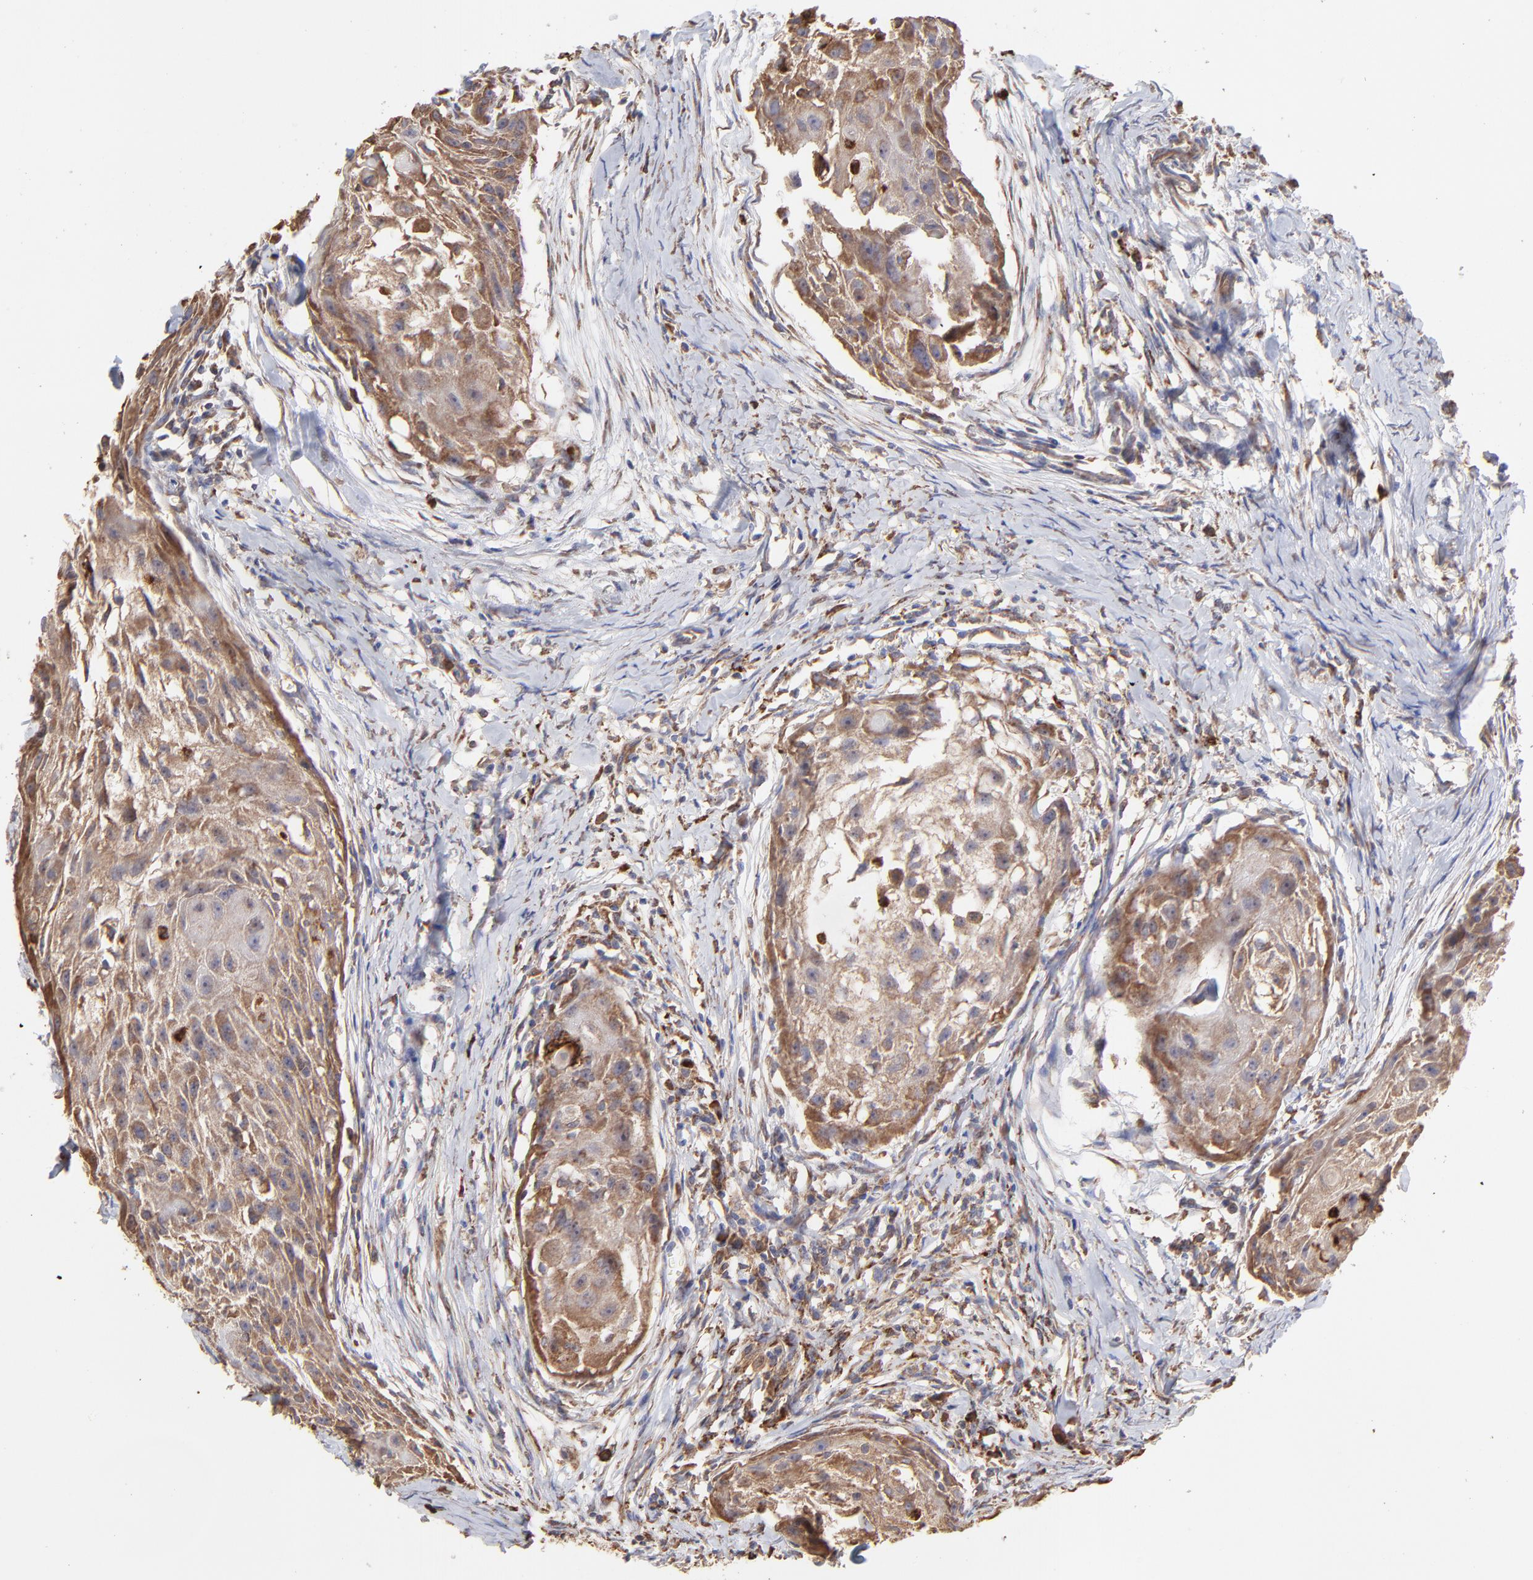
{"staining": {"intensity": "strong", "quantity": ">75%", "location": "cytoplasmic/membranous"}, "tissue": "head and neck cancer", "cell_type": "Tumor cells", "image_type": "cancer", "snomed": [{"axis": "morphology", "description": "Squamous cell carcinoma, NOS"}, {"axis": "topography", "description": "Head-Neck"}], "caption": "Immunohistochemical staining of human head and neck squamous cell carcinoma shows high levels of strong cytoplasmic/membranous protein expression in approximately >75% of tumor cells.", "gene": "PFKM", "patient": {"sex": "male", "age": 64}}